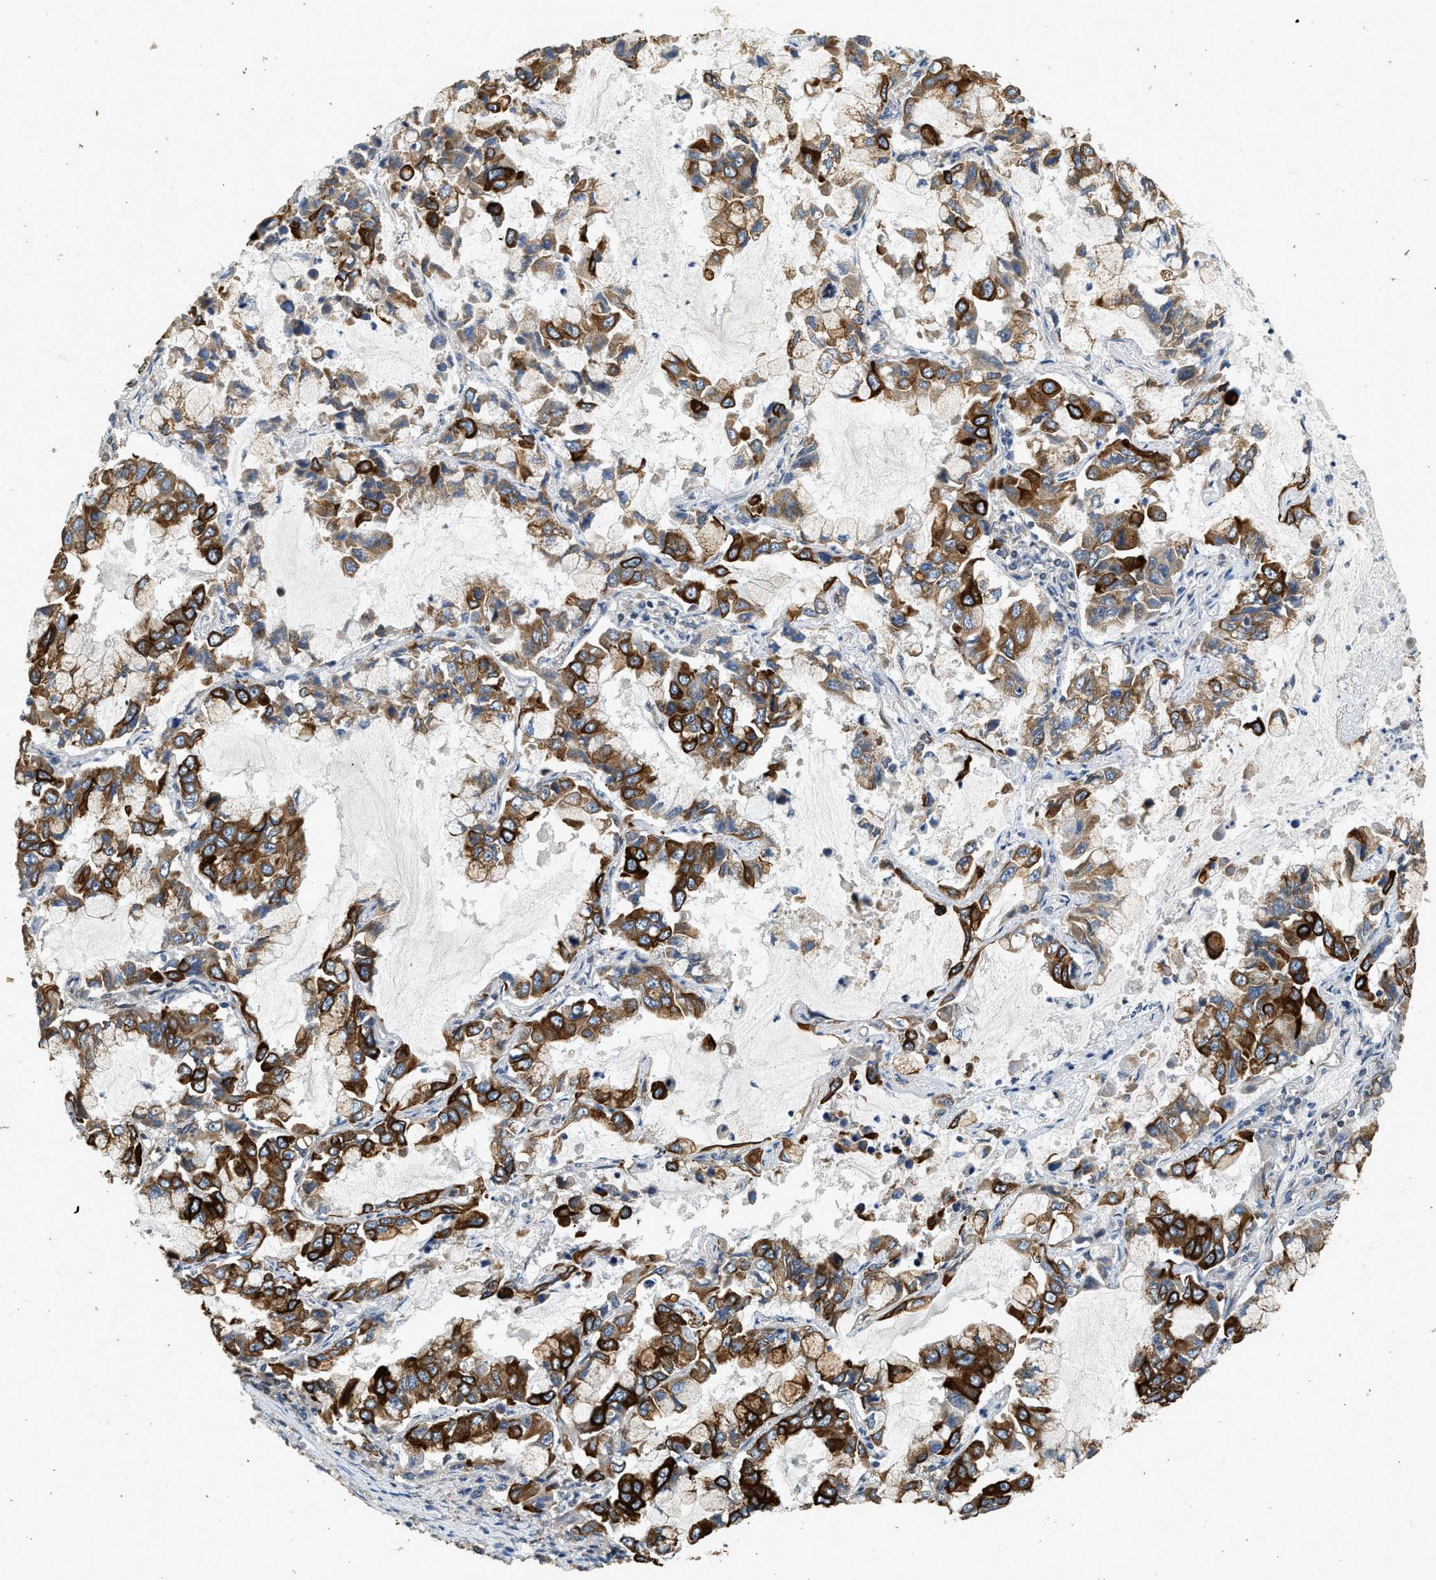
{"staining": {"intensity": "strong", "quantity": ">75%", "location": "cytoplasmic/membranous"}, "tissue": "lung cancer", "cell_type": "Tumor cells", "image_type": "cancer", "snomed": [{"axis": "morphology", "description": "Adenocarcinoma, NOS"}, {"axis": "topography", "description": "Lung"}], "caption": "Immunohistochemical staining of human lung cancer exhibits high levels of strong cytoplasmic/membranous expression in about >75% of tumor cells.", "gene": "PCLO", "patient": {"sex": "male", "age": 64}}